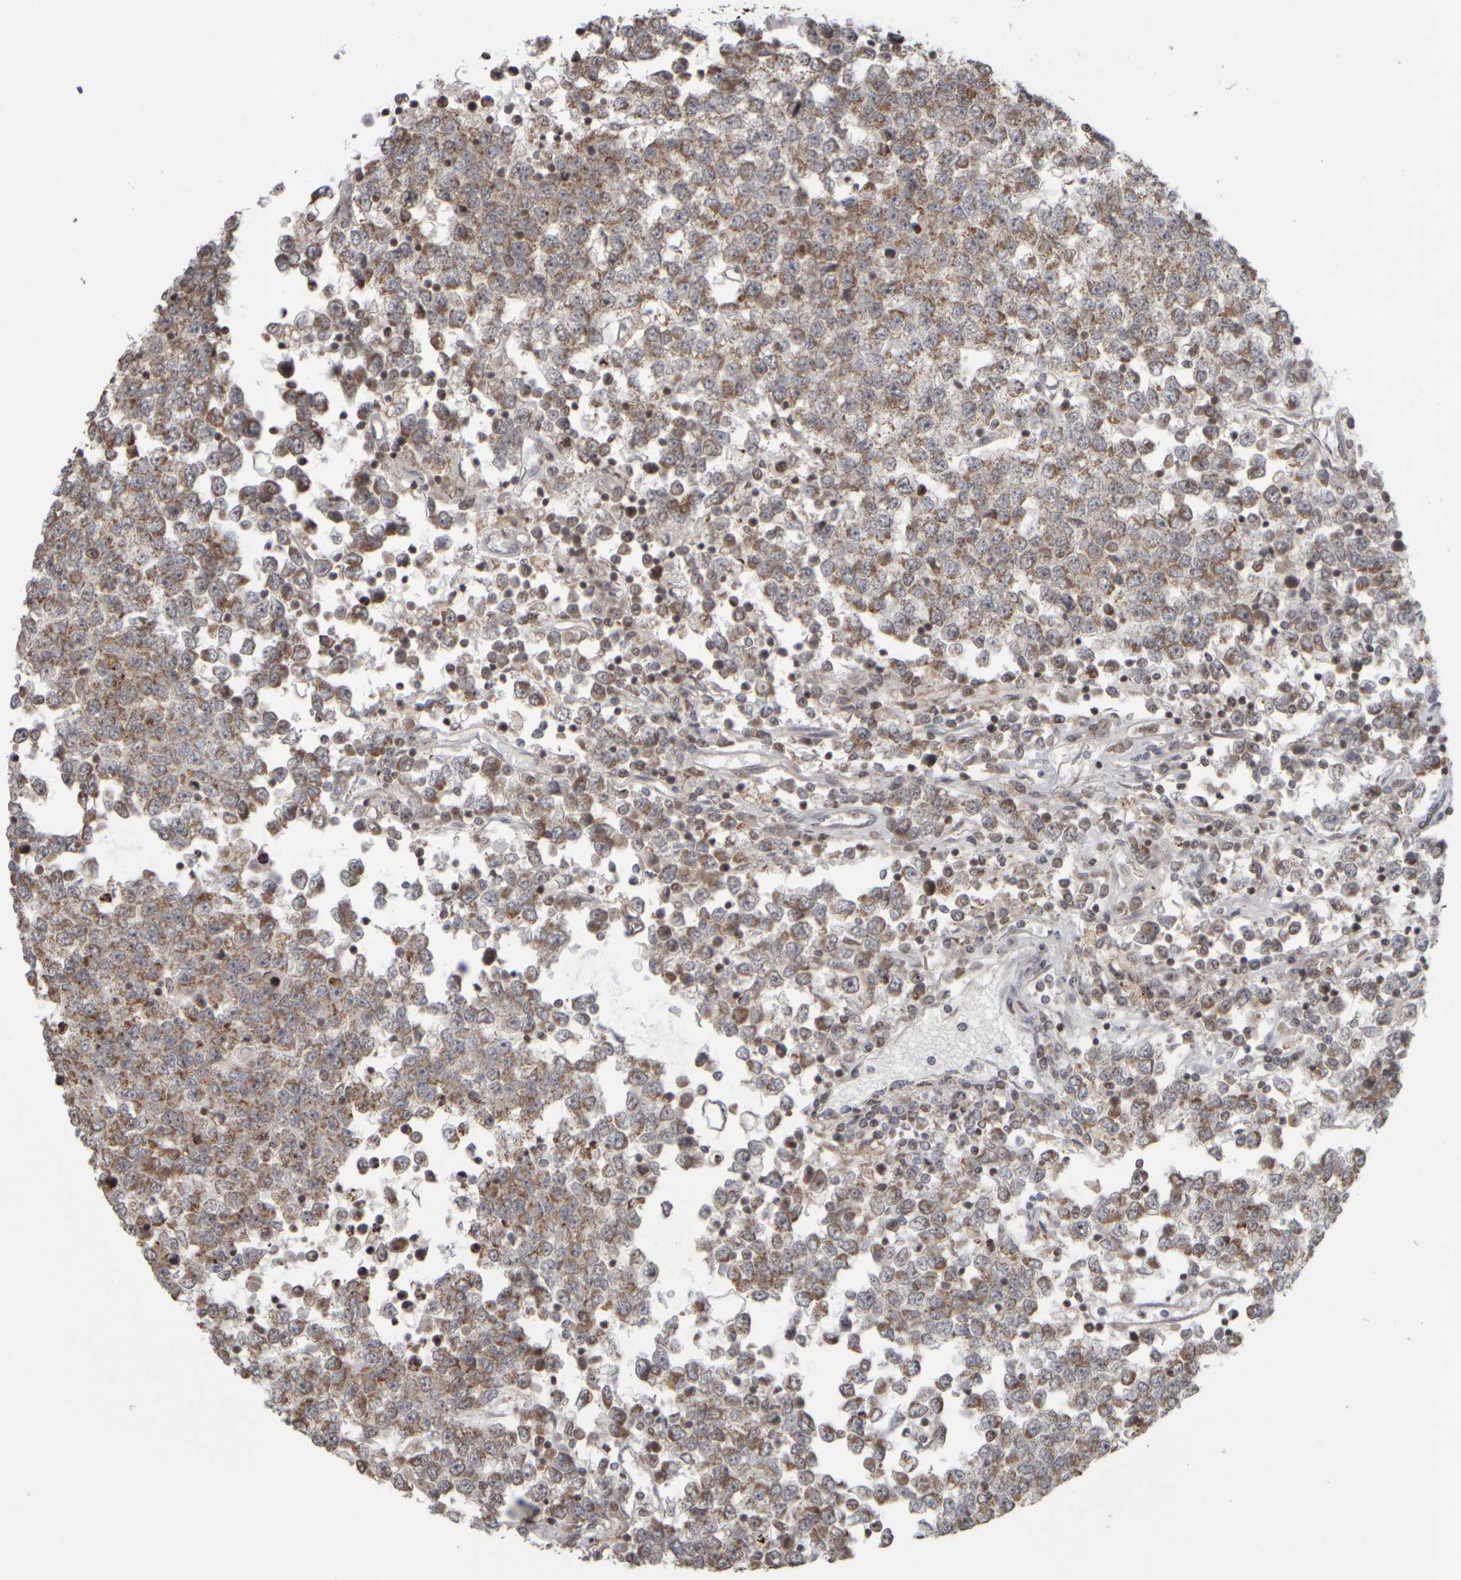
{"staining": {"intensity": "moderate", "quantity": ">75%", "location": "cytoplasmic/membranous"}, "tissue": "testis cancer", "cell_type": "Tumor cells", "image_type": "cancer", "snomed": [{"axis": "morphology", "description": "Seminoma, NOS"}, {"axis": "topography", "description": "Testis"}], "caption": "Tumor cells reveal medium levels of moderate cytoplasmic/membranous staining in approximately >75% of cells in testis seminoma.", "gene": "CWC27", "patient": {"sex": "male", "age": 65}}